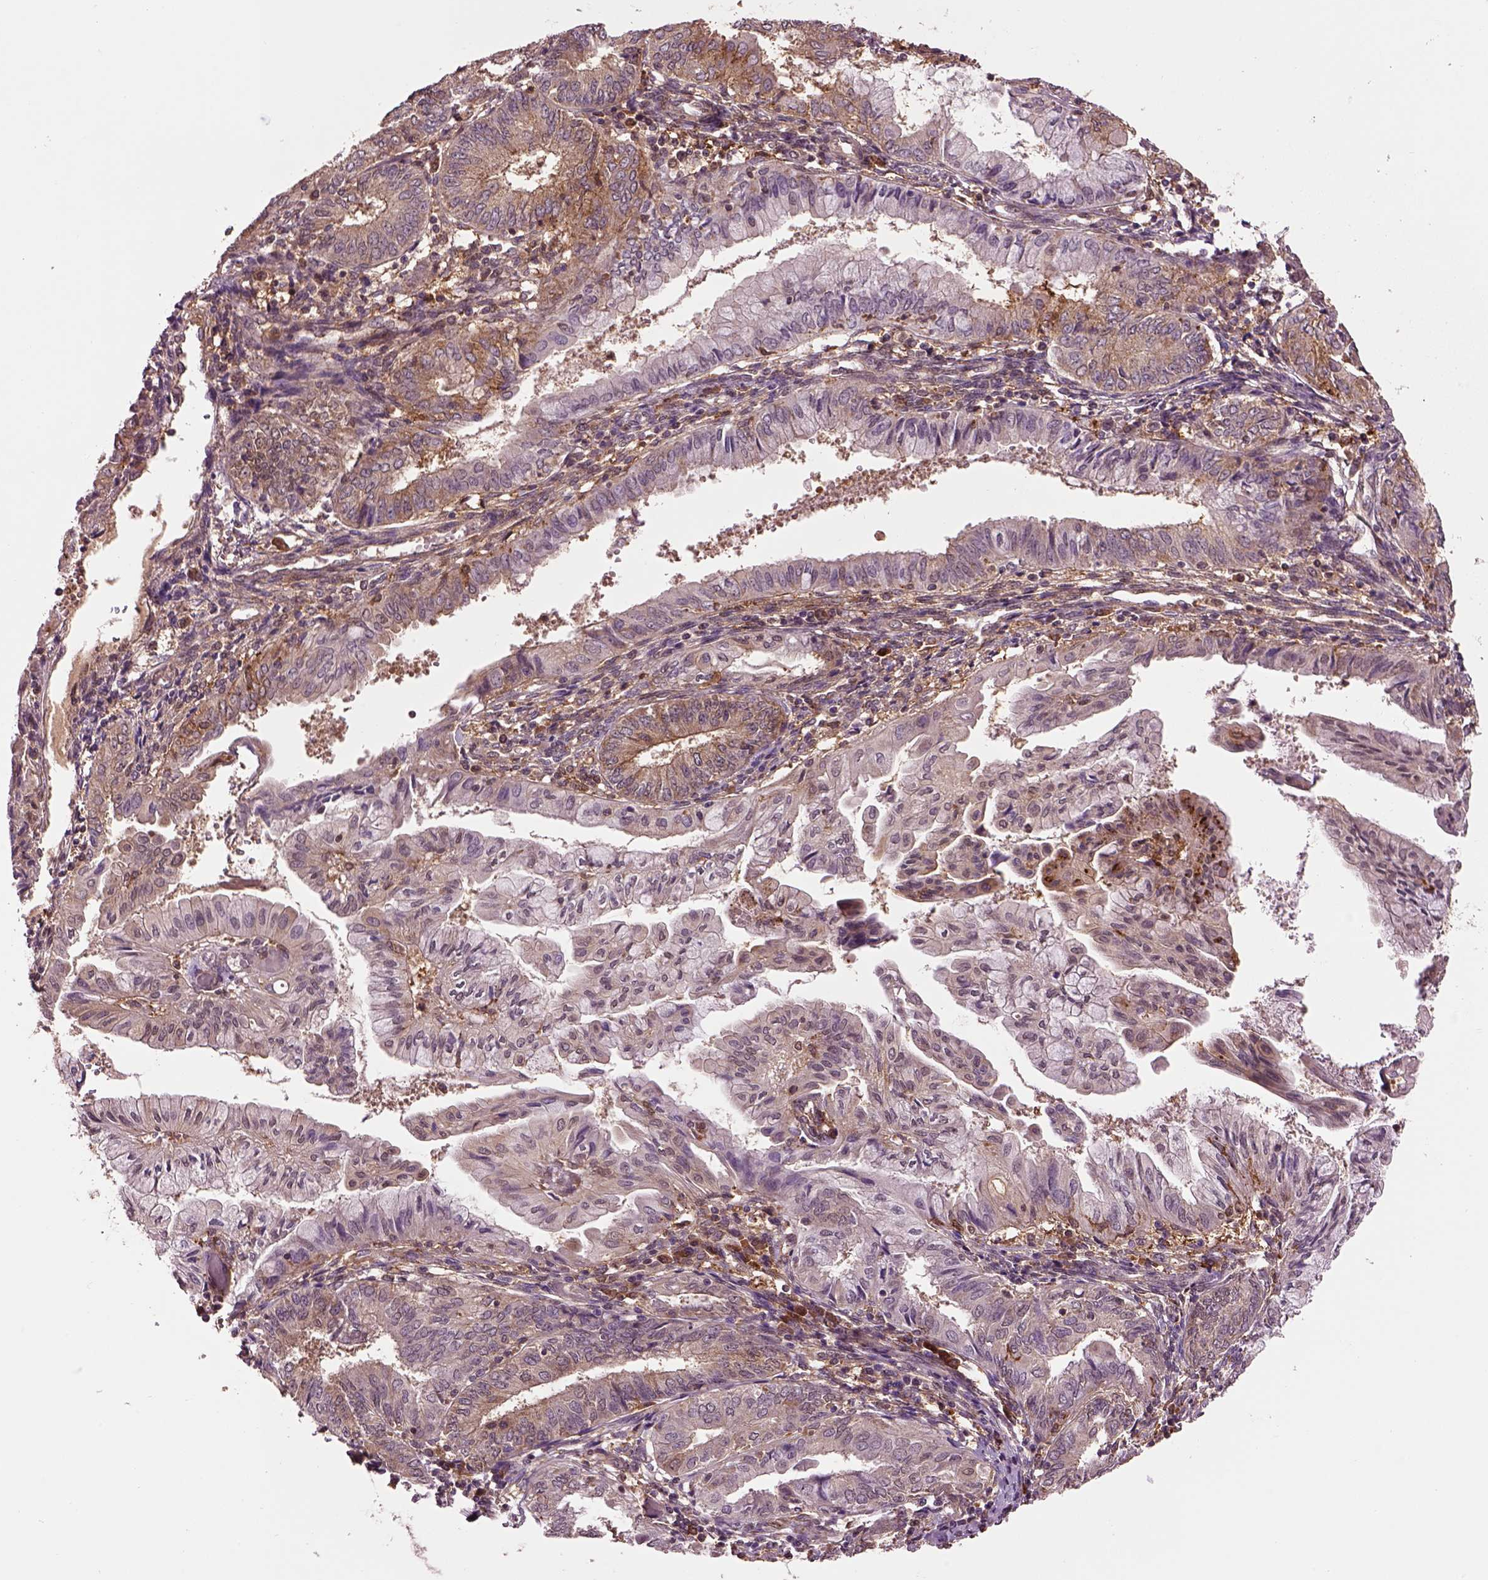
{"staining": {"intensity": "moderate", "quantity": "25%-75%", "location": "cytoplasmic/membranous"}, "tissue": "endometrial cancer", "cell_type": "Tumor cells", "image_type": "cancer", "snomed": [{"axis": "morphology", "description": "Adenocarcinoma, NOS"}, {"axis": "topography", "description": "Endometrium"}], "caption": "Protein staining demonstrates moderate cytoplasmic/membranous expression in approximately 25%-75% of tumor cells in endometrial adenocarcinoma. Nuclei are stained in blue.", "gene": "MDP1", "patient": {"sex": "female", "age": 68}}